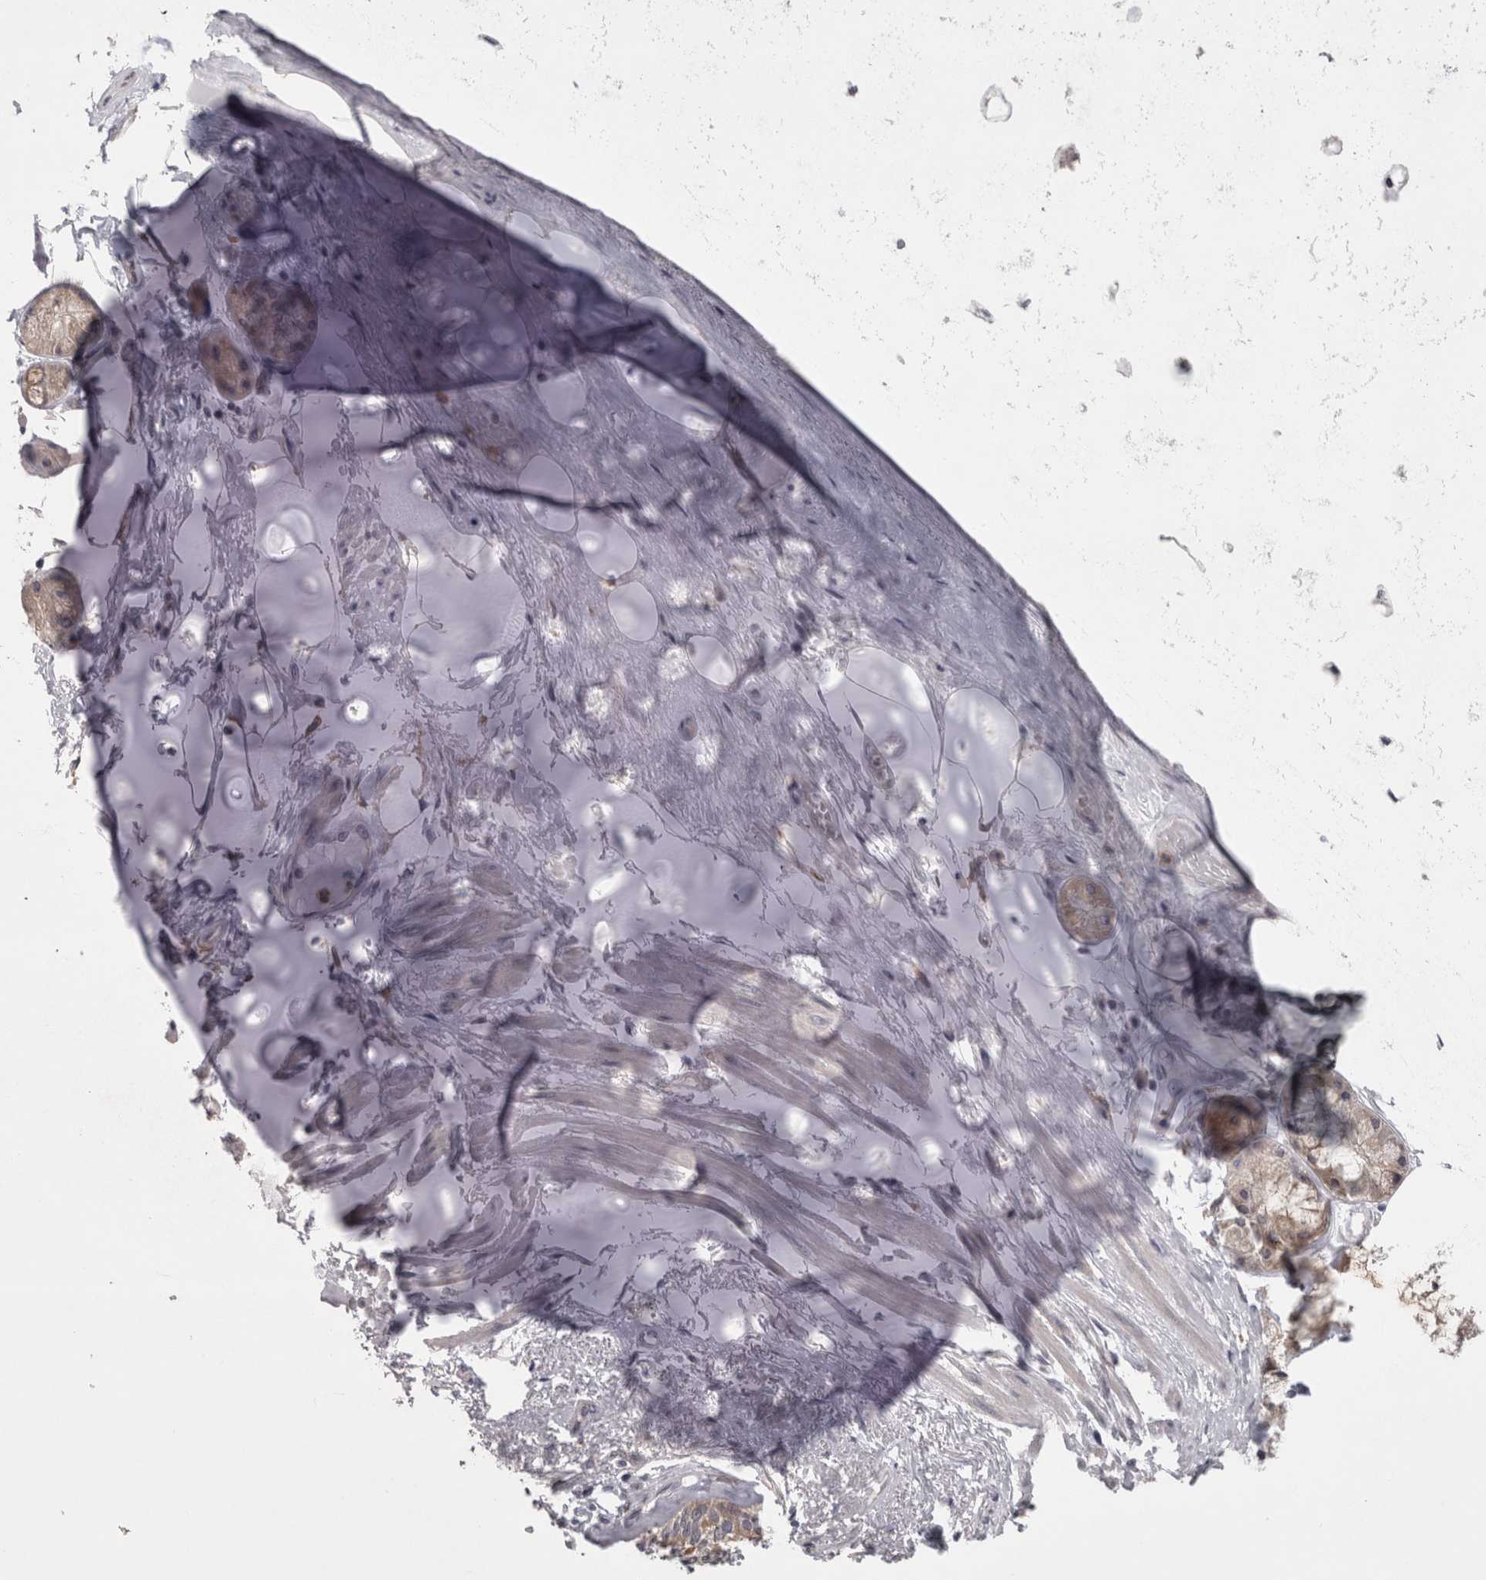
{"staining": {"intensity": "negative", "quantity": "none", "location": "none"}, "tissue": "adipose tissue", "cell_type": "Adipocytes", "image_type": "normal", "snomed": [{"axis": "morphology", "description": "Normal tissue, NOS"}, {"axis": "topography", "description": "Bronchus"}], "caption": "A photomicrograph of human adipose tissue is negative for staining in adipocytes. (Brightfield microscopy of DAB immunohistochemistry at high magnification).", "gene": "PRKCI", "patient": {"sex": "male", "age": 66}}